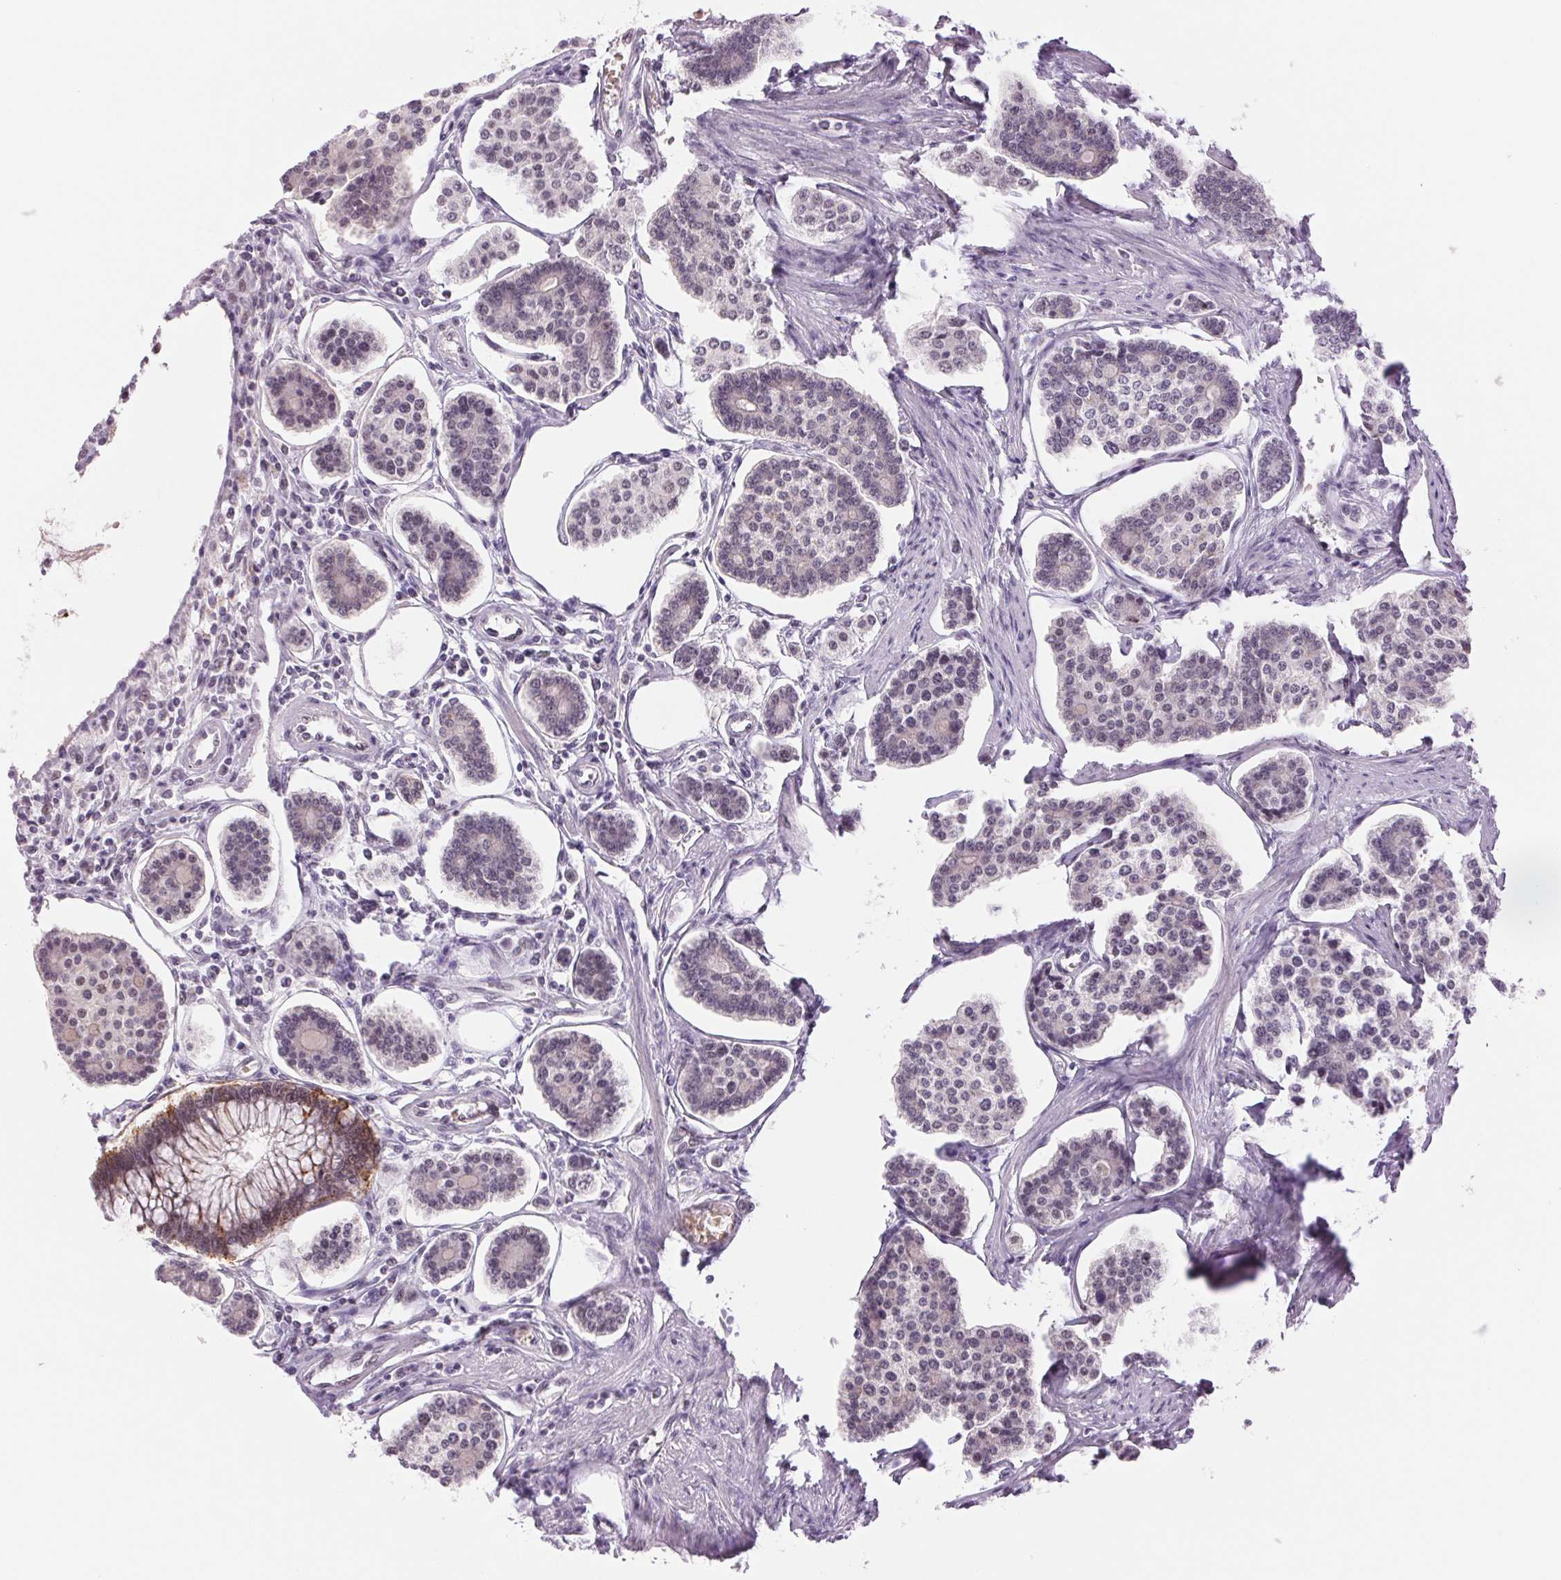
{"staining": {"intensity": "negative", "quantity": "none", "location": "none"}, "tissue": "carcinoid", "cell_type": "Tumor cells", "image_type": "cancer", "snomed": [{"axis": "morphology", "description": "Carcinoid, malignant, NOS"}, {"axis": "topography", "description": "Small intestine"}], "caption": "Tumor cells are negative for protein expression in human carcinoid. (DAB (3,3'-diaminobenzidine) IHC, high magnification).", "gene": "ZC3H14", "patient": {"sex": "female", "age": 65}}